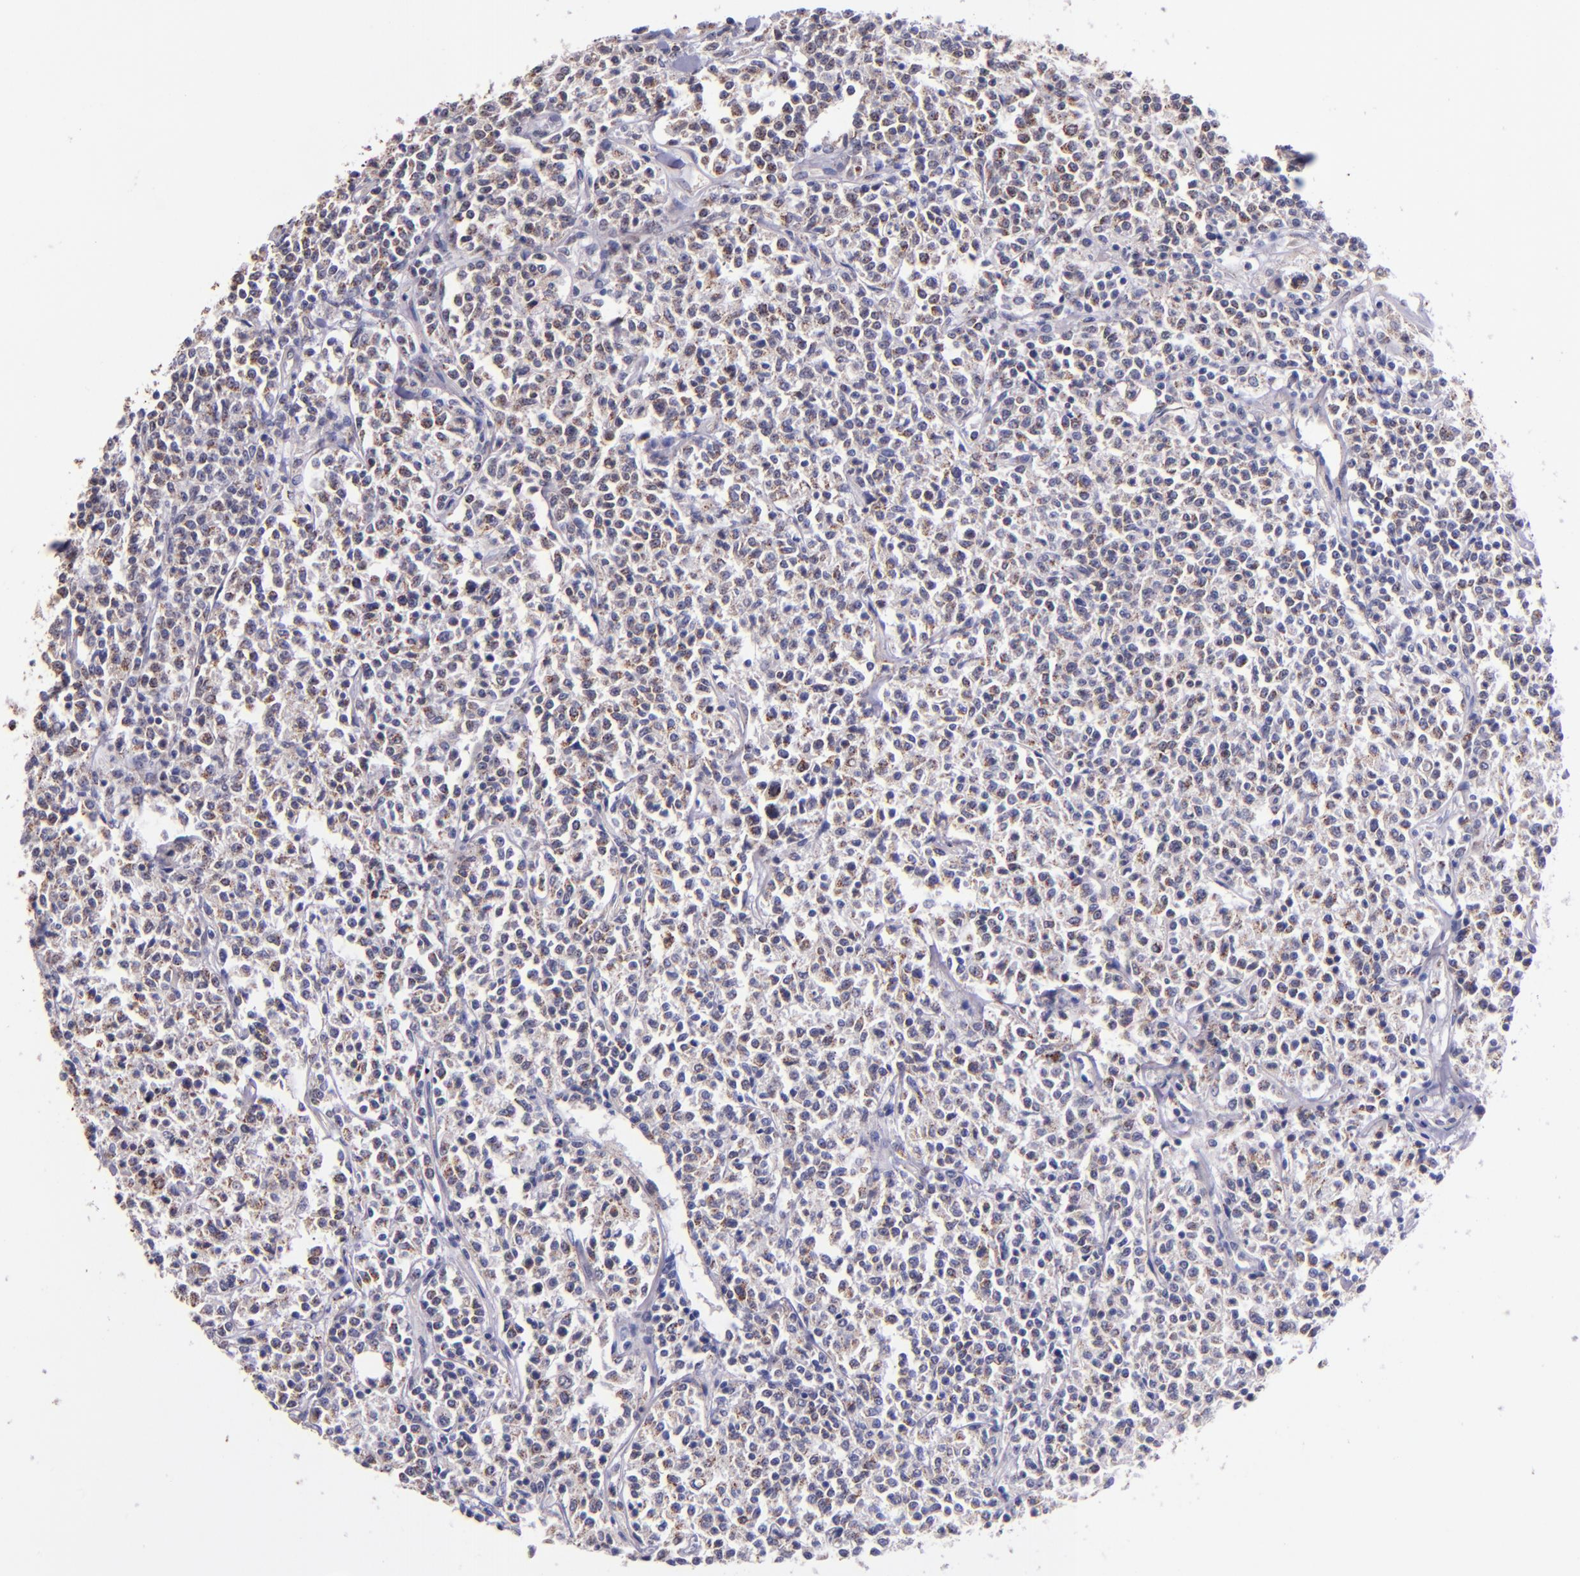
{"staining": {"intensity": "moderate", "quantity": "<25%", "location": "cytoplasmic/membranous"}, "tissue": "lymphoma", "cell_type": "Tumor cells", "image_type": "cancer", "snomed": [{"axis": "morphology", "description": "Malignant lymphoma, non-Hodgkin's type, Low grade"}, {"axis": "topography", "description": "Small intestine"}], "caption": "There is low levels of moderate cytoplasmic/membranous staining in tumor cells of low-grade malignant lymphoma, non-Hodgkin's type, as demonstrated by immunohistochemical staining (brown color).", "gene": "SHC1", "patient": {"sex": "female", "age": 59}}